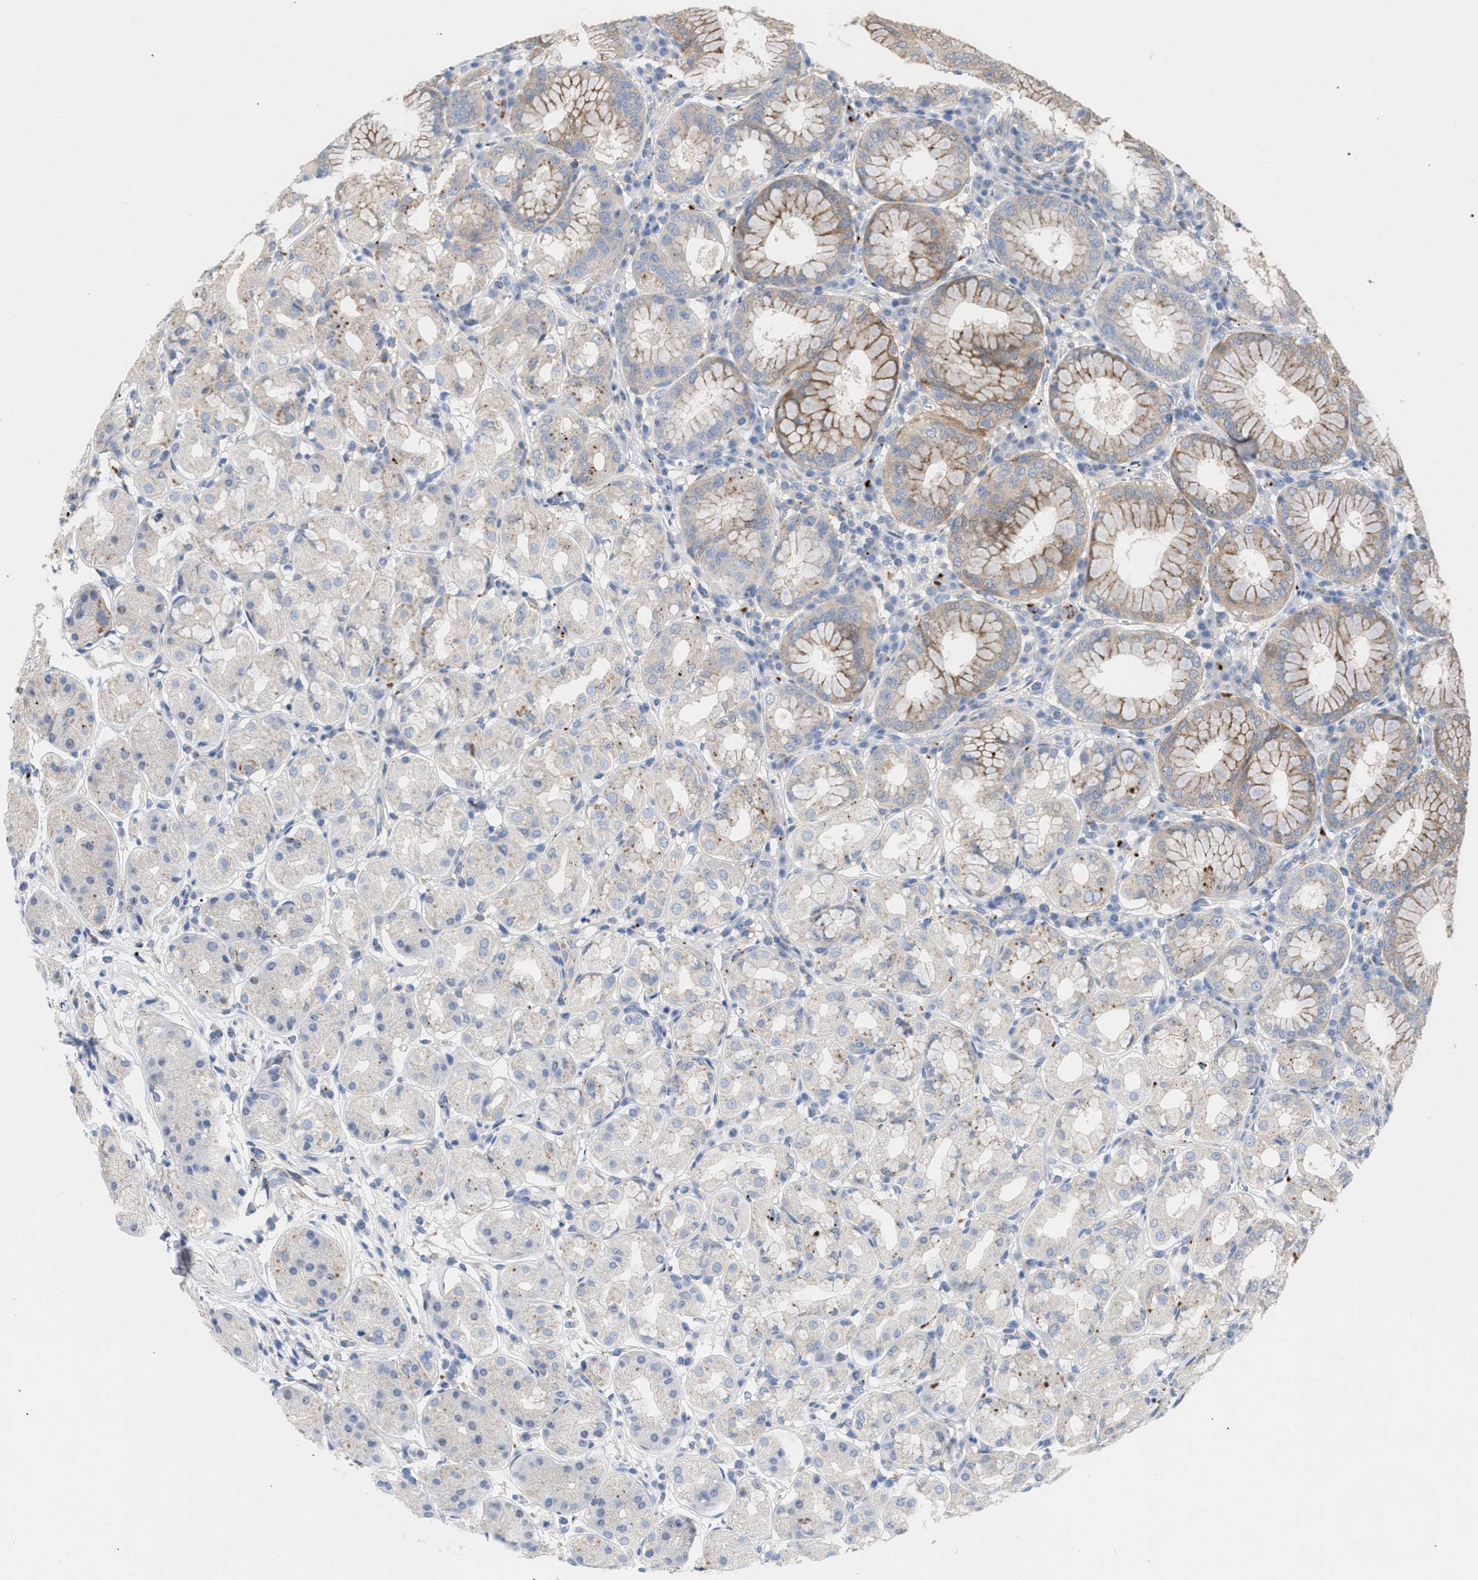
{"staining": {"intensity": "moderate", "quantity": "25%-75%", "location": "cytoplasmic/membranous"}, "tissue": "stomach", "cell_type": "Glandular cells", "image_type": "normal", "snomed": [{"axis": "morphology", "description": "Normal tissue, NOS"}, {"axis": "topography", "description": "Stomach"}, {"axis": "topography", "description": "Stomach, lower"}], "caption": "Immunohistochemical staining of normal stomach shows 25%-75% levels of moderate cytoplasmic/membranous protein expression in about 25%-75% of glandular cells. The staining was performed using DAB (3,3'-diaminobenzidine) to visualize the protein expression in brown, while the nuclei were stained in blue with hematoxylin (Magnification: 20x).", "gene": "MBTD1", "patient": {"sex": "female", "age": 56}}